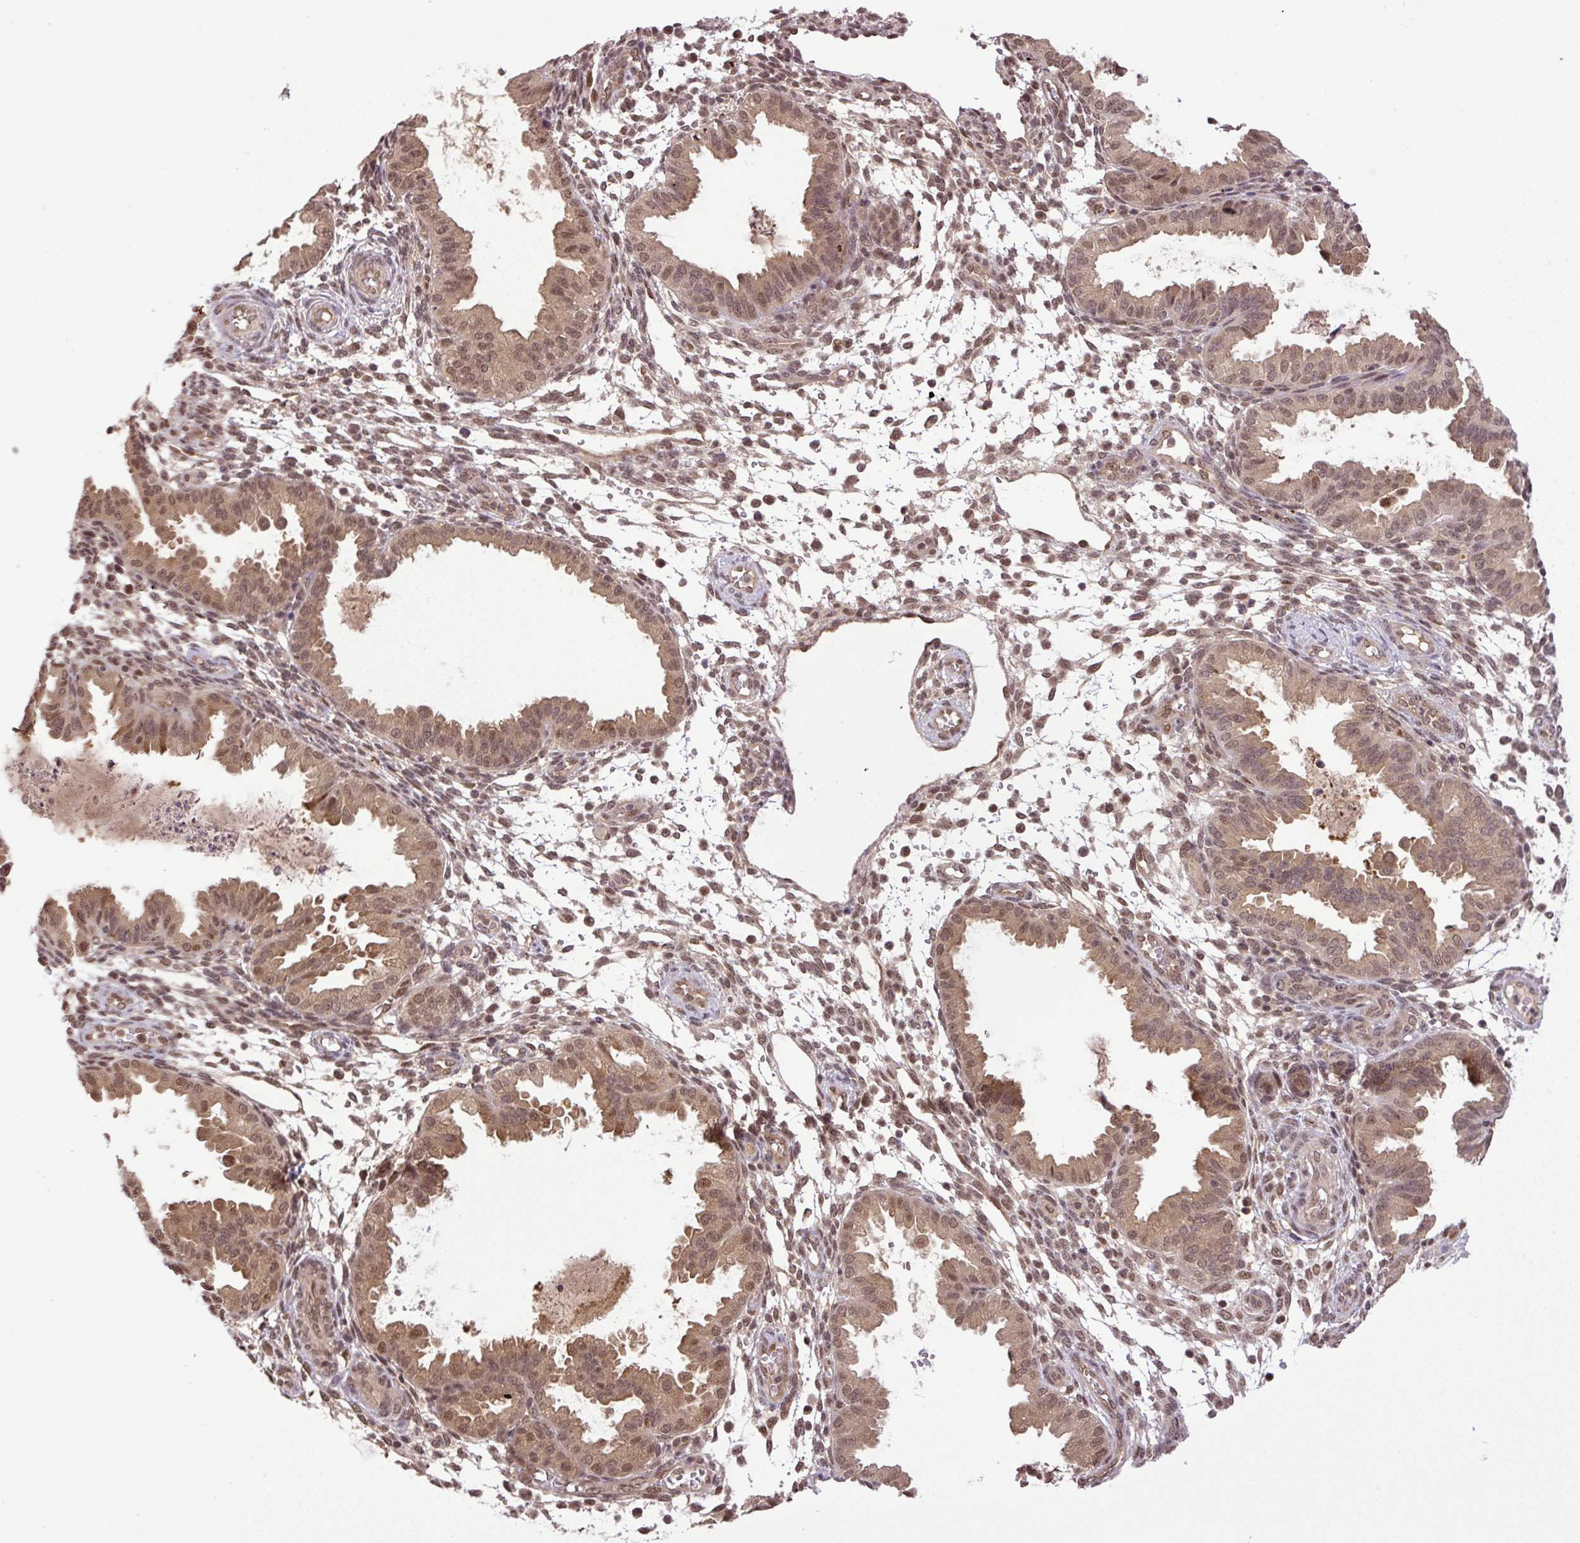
{"staining": {"intensity": "moderate", "quantity": "25%-75%", "location": "nuclear"}, "tissue": "endometrium", "cell_type": "Cells in endometrial stroma", "image_type": "normal", "snomed": [{"axis": "morphology", "description": "Normal tissue, NOS"}, {"axis": "topography", "description": "Endometrium"}], "caption": "Brown immunohistochemical staining in benign endometrium displays moderate nuclear positivity in approximately 25%-75% of cells in endometrial stroma. (brown staining indicates protein expression, while blue staining denotes nuclei).", "gene": "SGTA", "patient": {"sex": "female", "age": 33}}